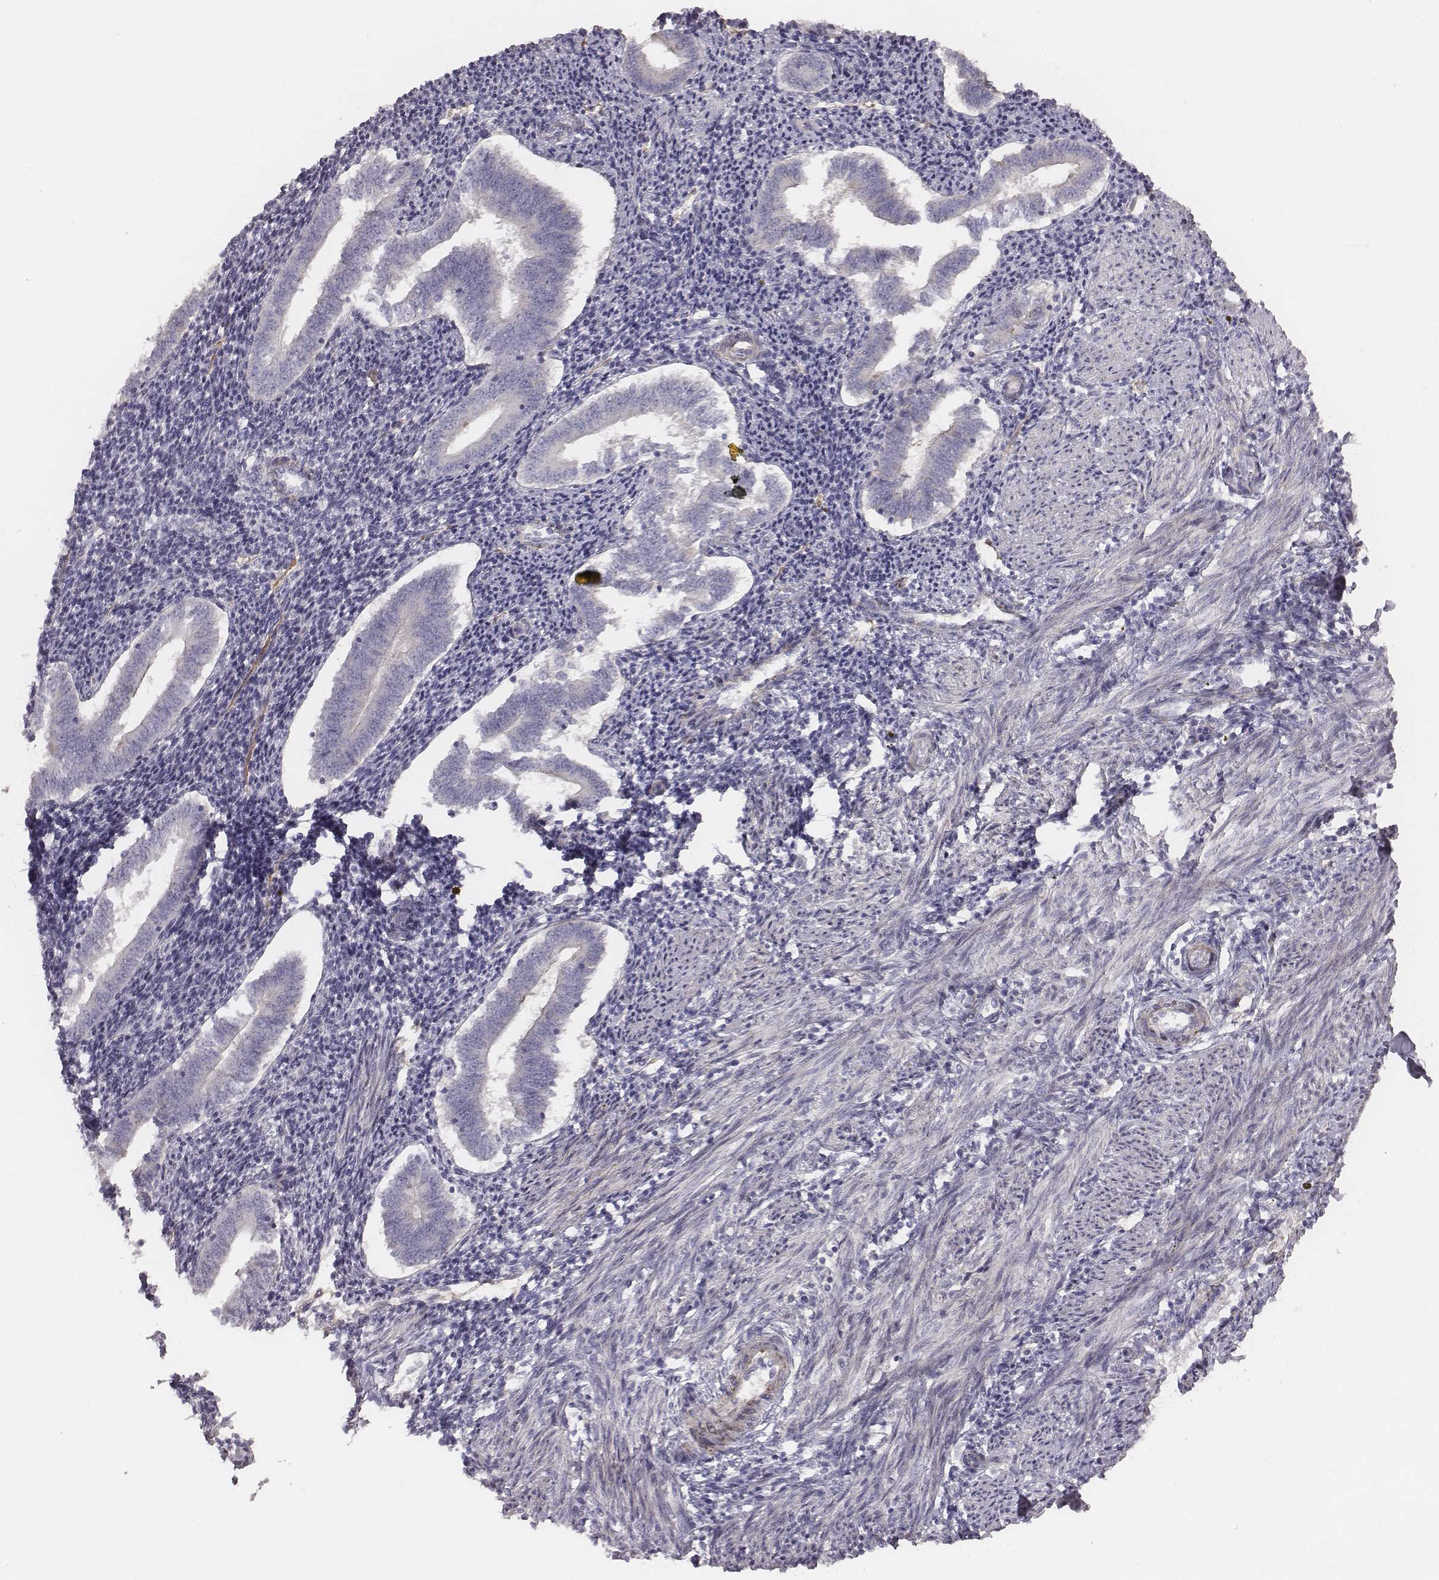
{"staining": {"intensity": "negative", "quantity": "none", "location": "none"}, "tissue": "endometrium", "cell_type": "Cells in endometrial stroma", "image_type": "normal", "snomed": [{"axis": "morphology", "description": "Normal tissue, NOS"}, {"axis": "topography", "description": "Endometrium"}], "caption": "Human endometrium stained for a protein using IHC exhibits no positivity in cells in endometrial stroma.", "gene": "PRKCZ", "patient": {"sex": "female", "age": 25}}